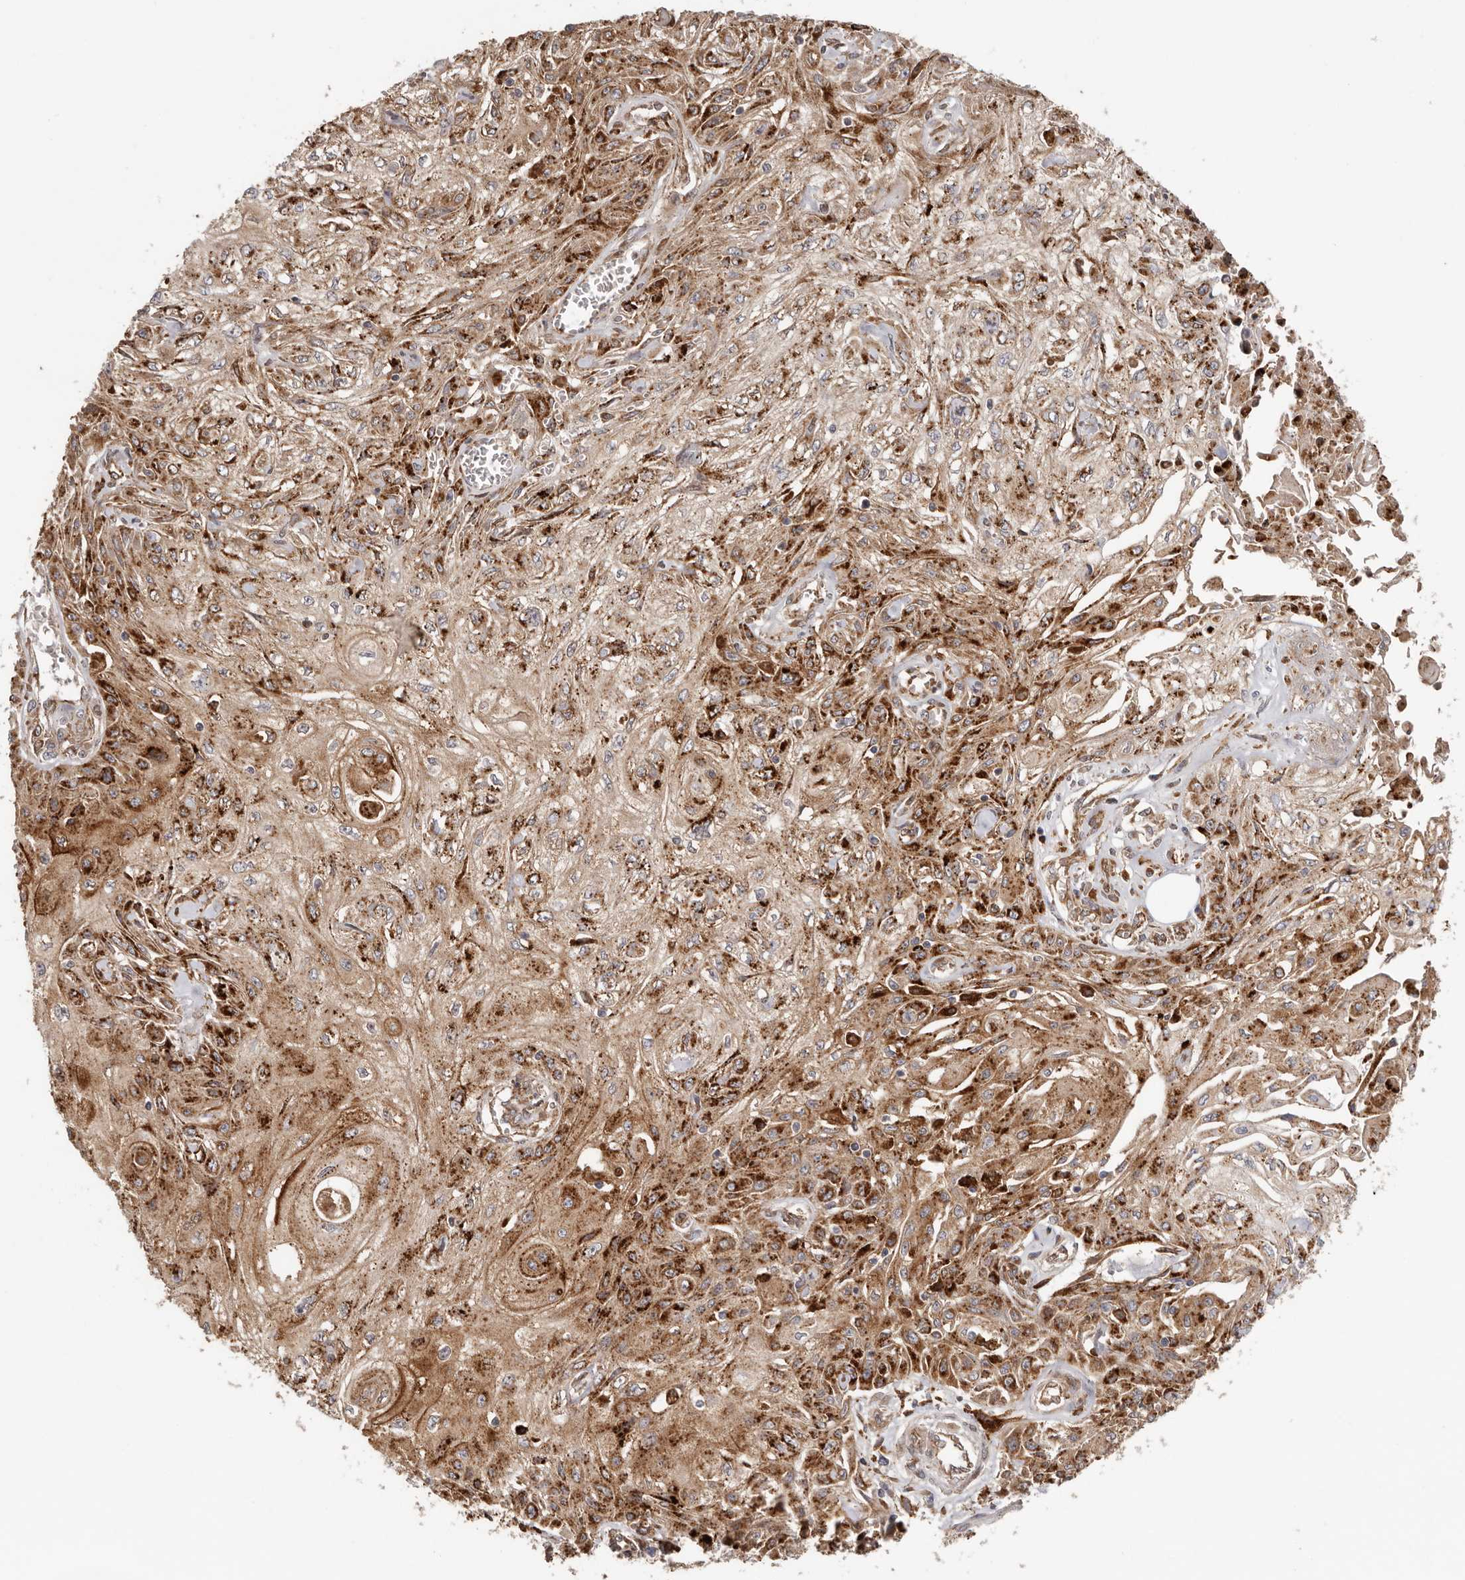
{"staining": {"intensity": "strong", "quantity": ">75%", "location": "cytoplasmic/membranous"}, "tissue": "skin cancer", "cell_type": "Tumor cells", "image_type": "cancer", "snomed": [{"axis": "morphology", "description": "Squamous cell carcinoma, NOS"}, {"axis": "morphology", "description": "Squamous cell carcinoma, metastatic, NOS"}, {"axis": "topography", "description": "Skin"}, {"axis": "topography", "description": "Lymph node"}], "caption": "Immunohistochemical staining of human skin cancer (squamous cell carcinoma) exhibits strong cytoplasmic/membranous protein expression in about >75% of tumor cells.", "gene": "GRN", "patient": {"sex": "male", "age": 75}}